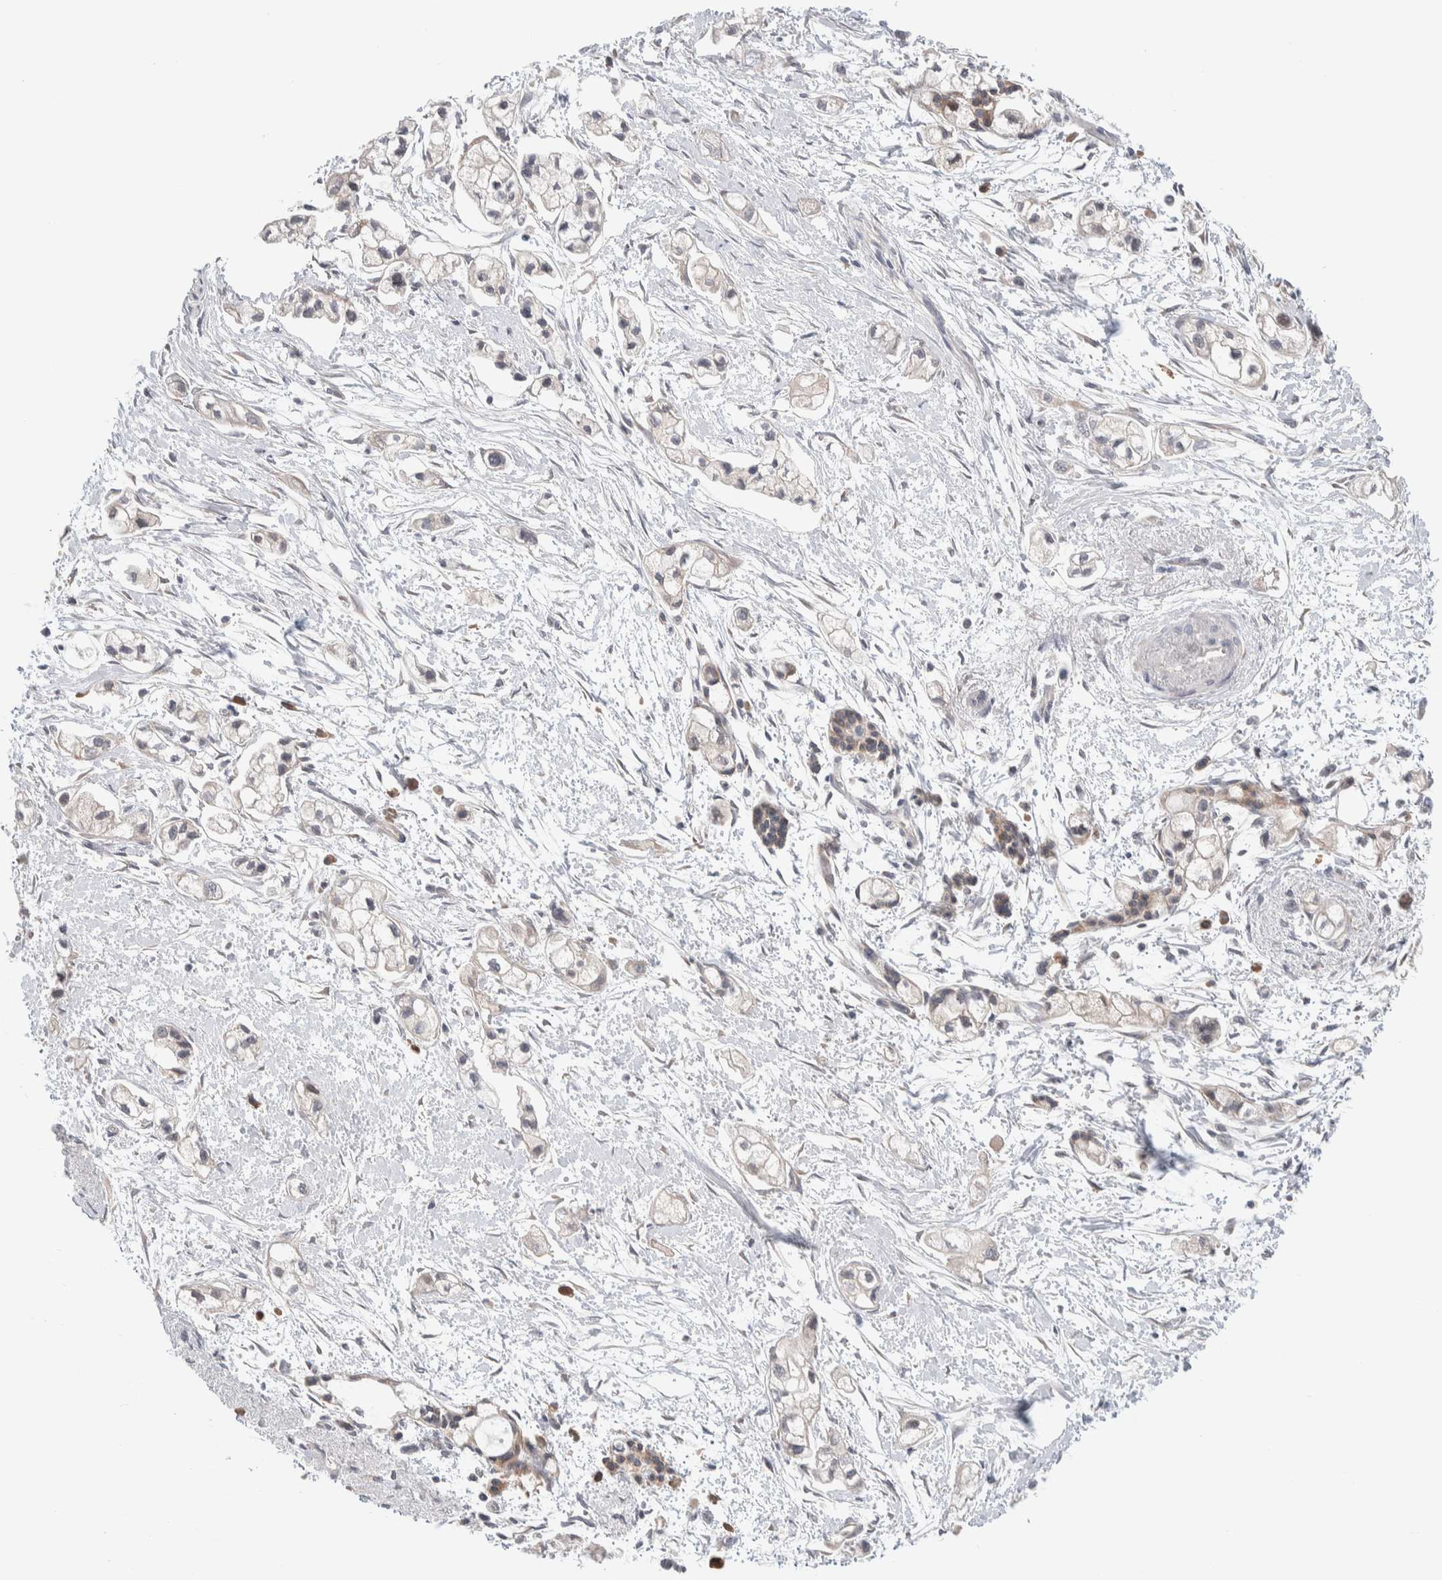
{"staining": {"intensity": "negative", "quantity": "none", "location": "none"}, "tissue": "pancreatic cancer", "cell_type": "Tumor cells", "image_type": "cancer", "snomed": [{"axis": "morphology", "description": "Adenocarcinoma, NOS"}, {"axis": "topography", "description": "Pancreas"}], "caption": "DAB immunohistochemical staining of adenocarcinoma (pancreatic) exhibits no significant staining in tumor cells. Nuclei are stained in blue.", "gene": "RUSF1", "patient": {"sex": "male", "age": 74}}